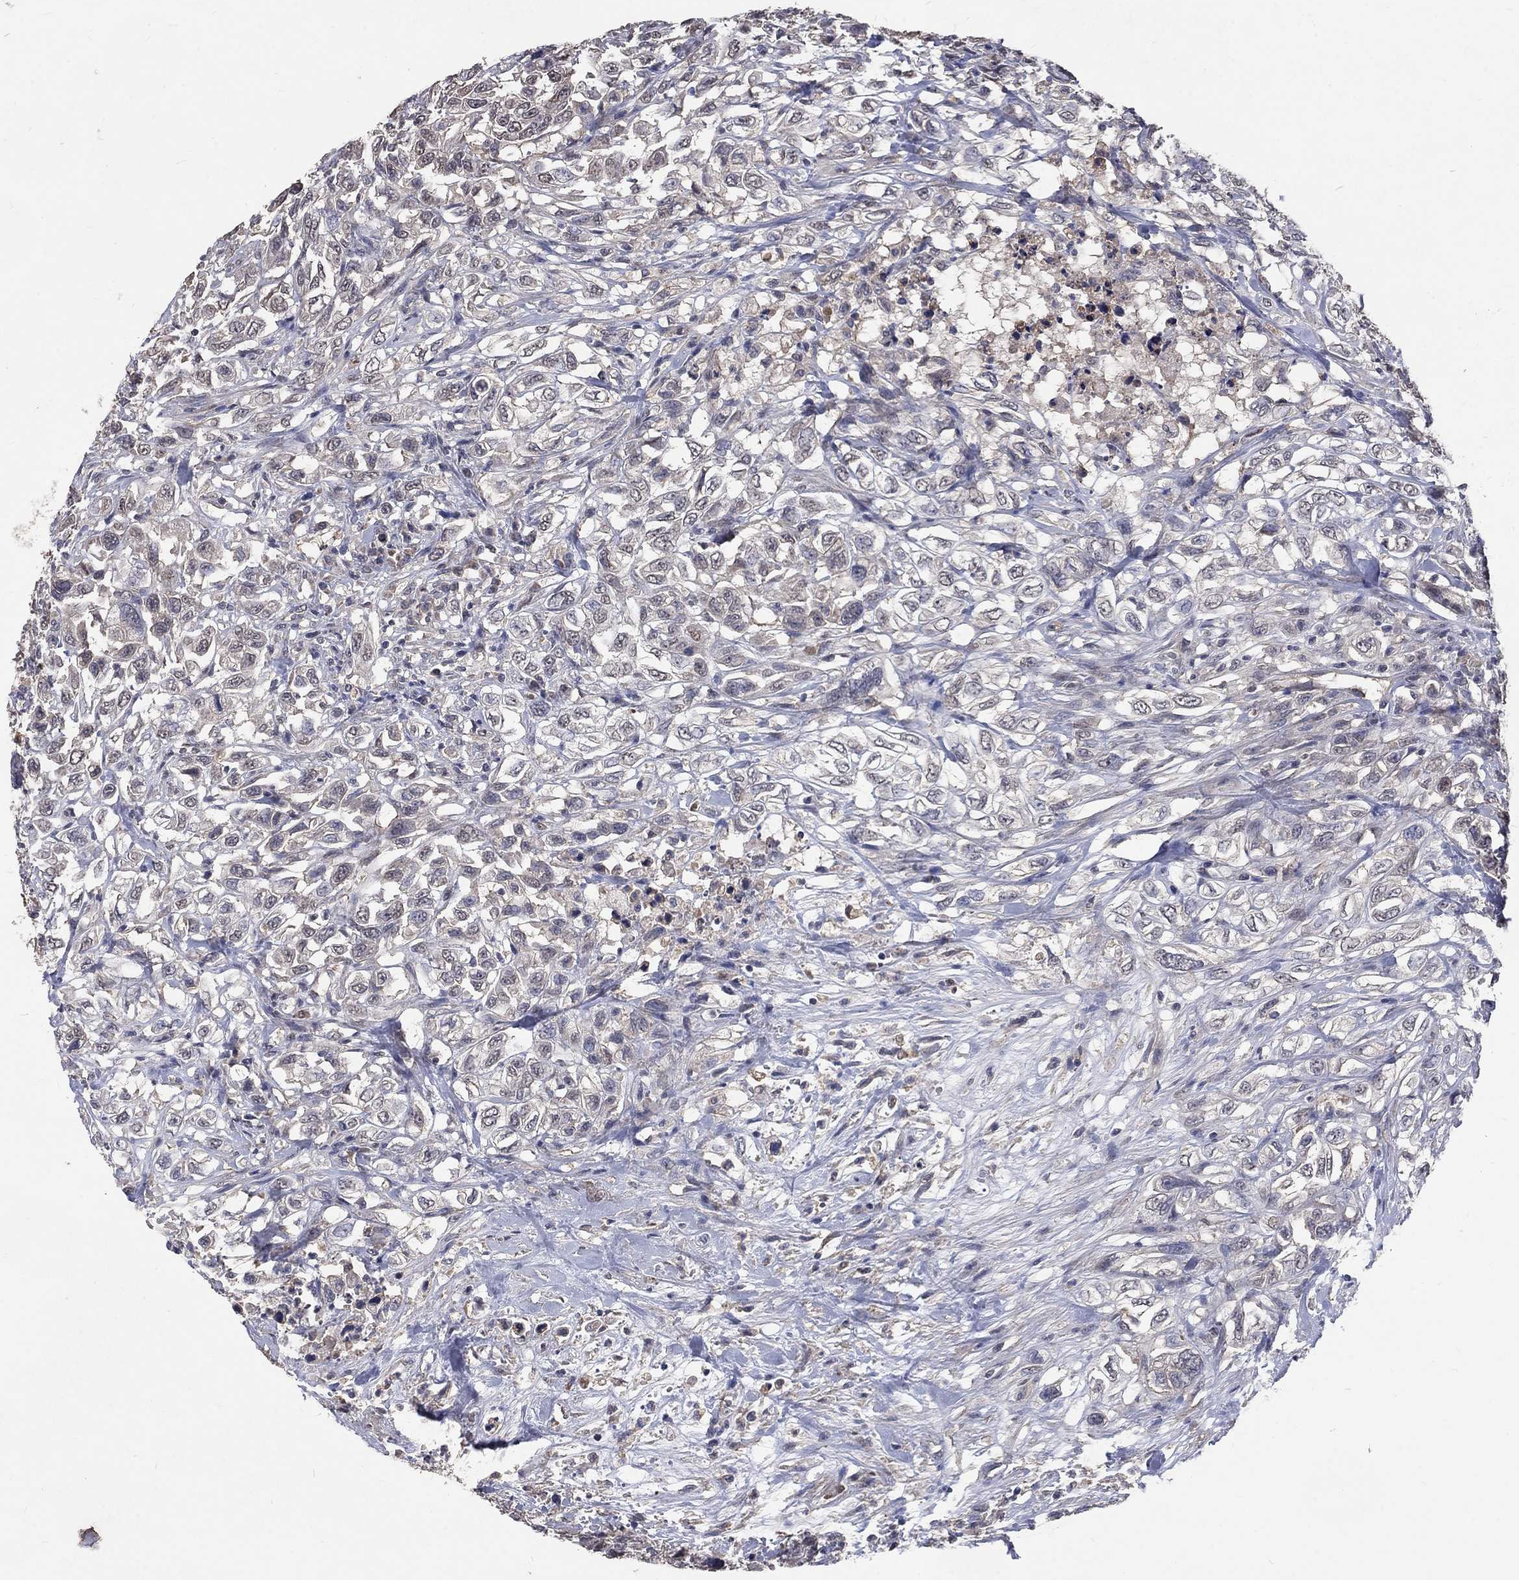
{"staining": {"intensity": "negative", "quantity": "none", "location": "none"}, "tissue": "urothelial cancer", "cell_type": "Tumor cells", "image_type": "cancer", "snomed": [{"axis": "morphology", "description": "Urothelial carcinoma, High grade"}, {"axis": "topography", "description": "Urinary bladder"}], "caption": "Immunohistochemistry of high-grade urothelial carcinoma demonstrates no positivity in tumor cells.", "gene": "CHST5", "patient": {"sex": "female", "age": 56}}